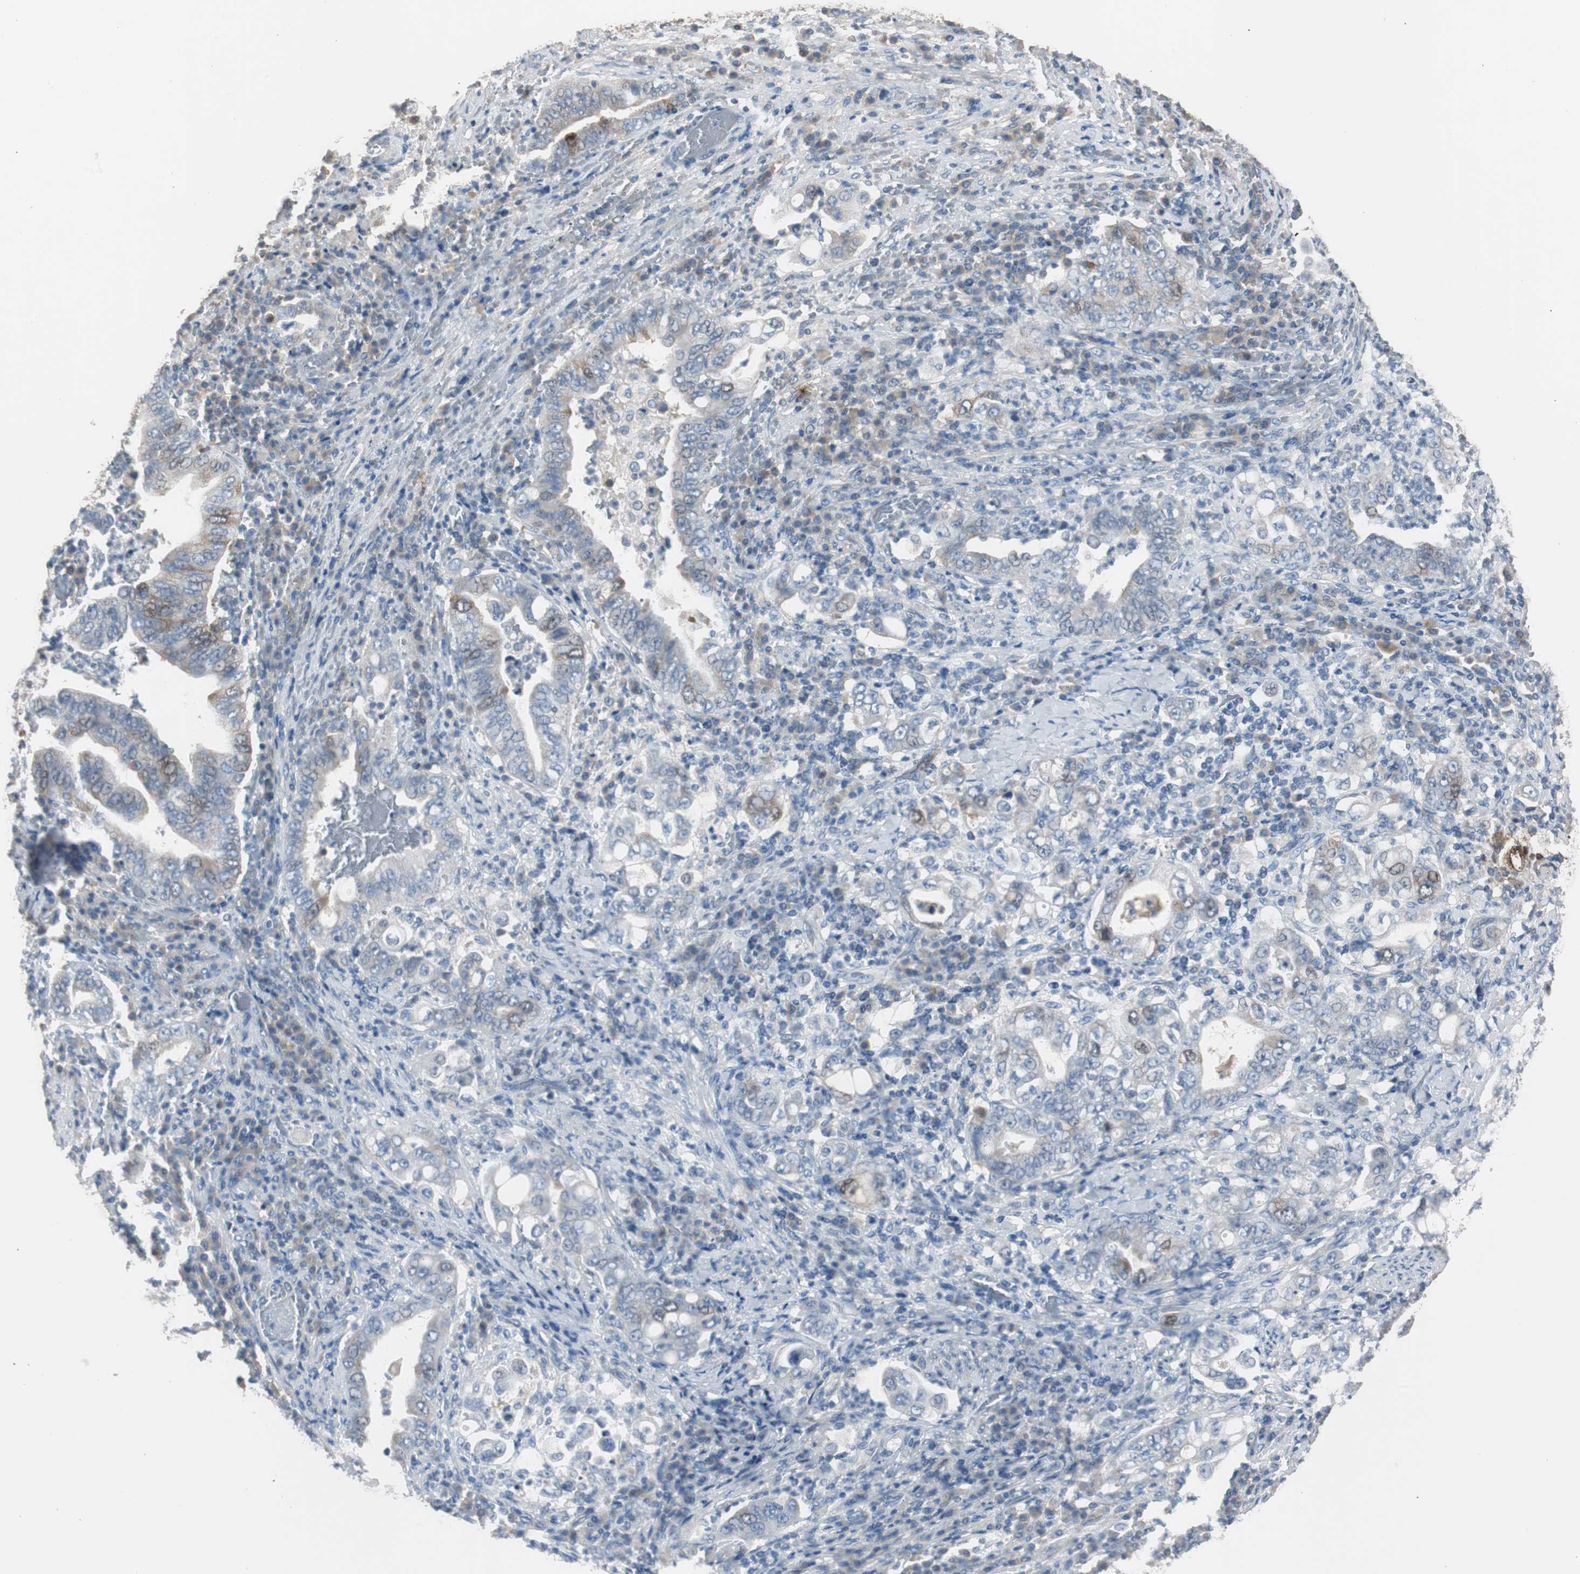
{"staining": {"intensity": "negative", "quantity": "none", "location": "none"}, "tissue": "stomach cancer", "cell_type": "Tumor cells", "image_type": "cancer", "snomed": [{"axis": "morphology", "description": "Normal tissue, NOS"}, {"axis": "morphology", "description": "Adenocarcinoma, NOS"}, {"axis": "topography", "description": "Esophagus"}, {"axis": "topography", "description": "Stomach, upper"}, {"axis": "topography", "description": "Peripheral nerve tissue"}], "caption": "Immunohistochemical staining of stomach cancer demonstrates no significant positivity in tumor cells.", "gene": "TK1", "patient": {"sex": "male", "age": 62}}